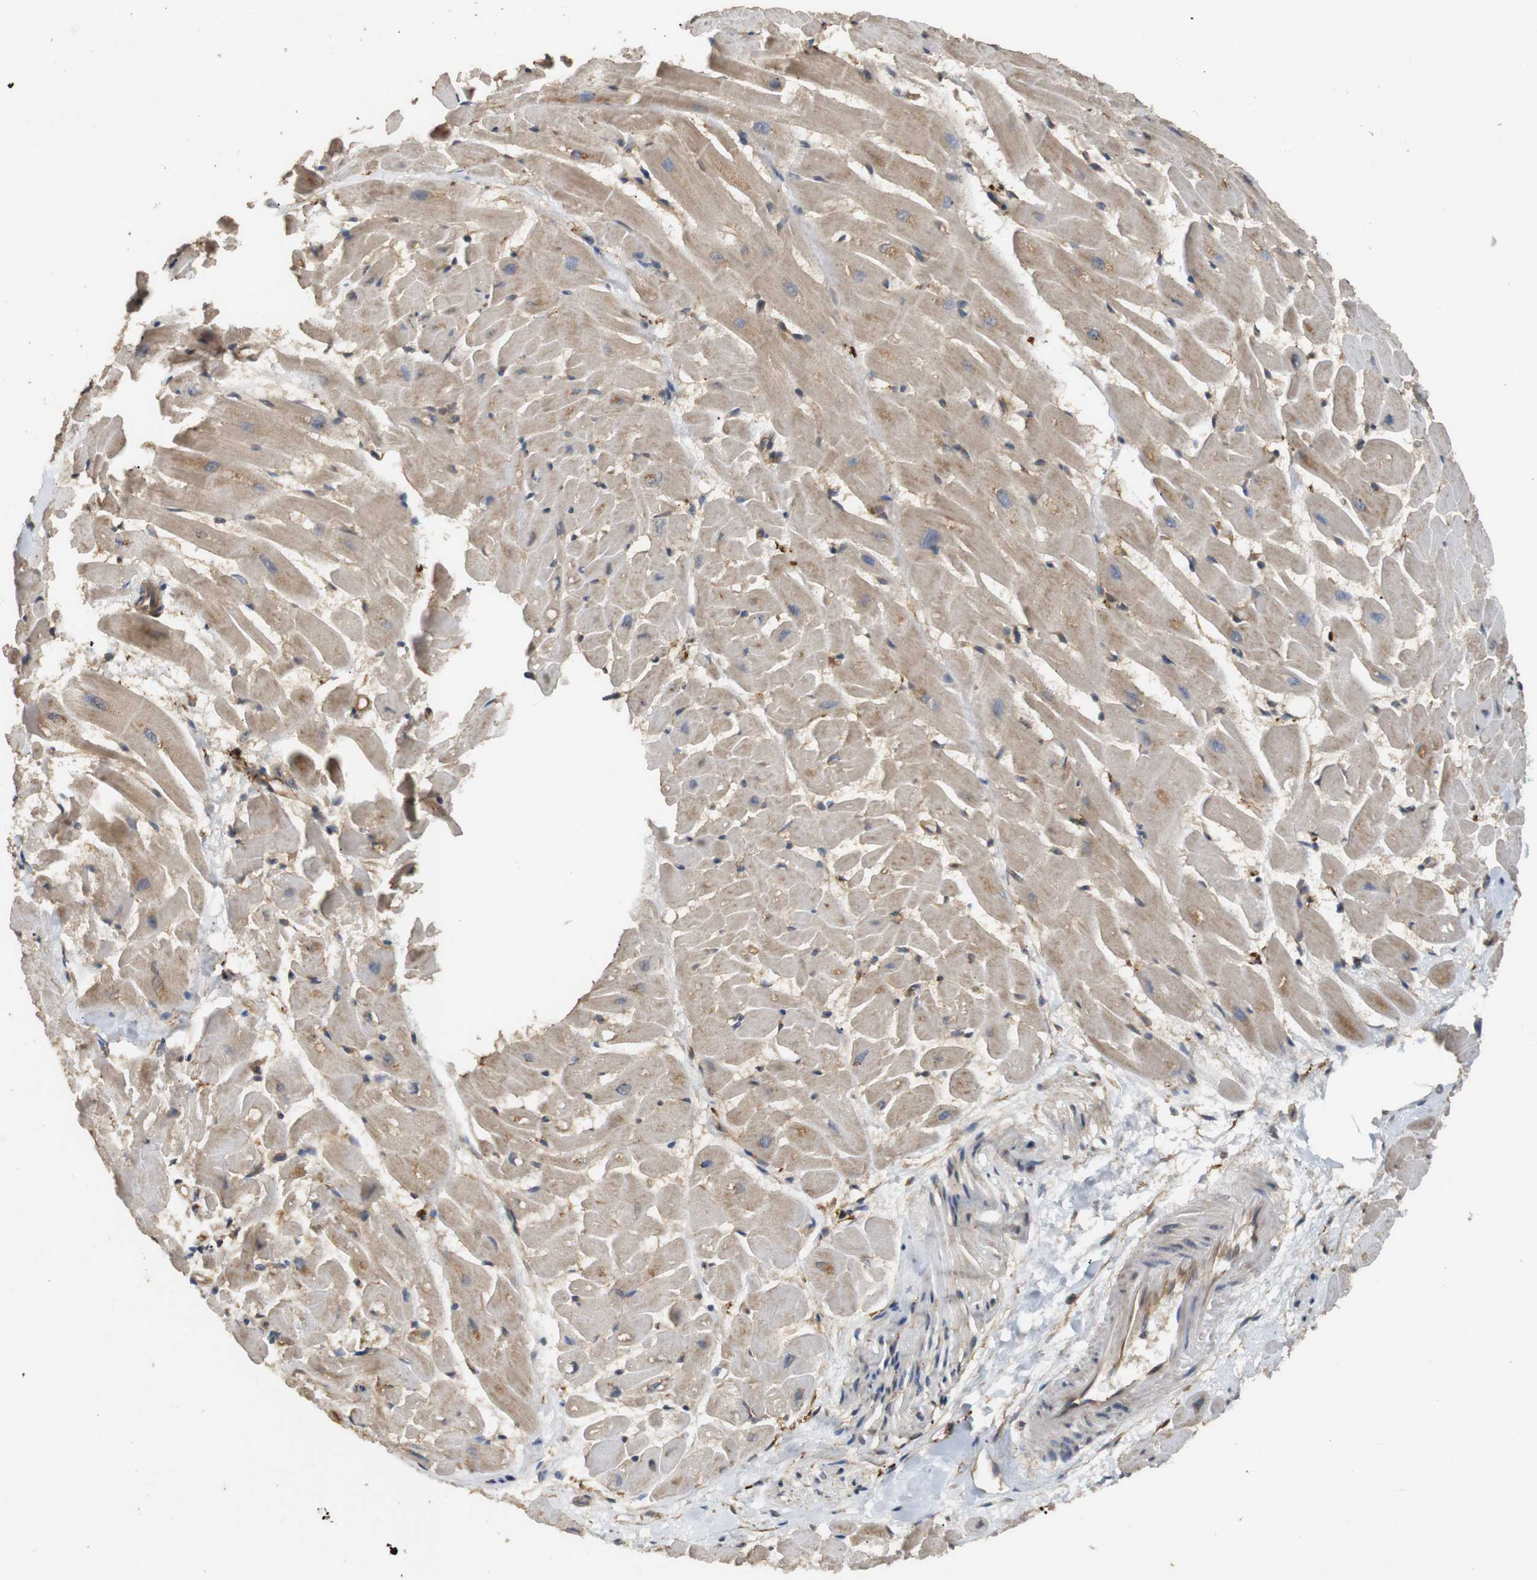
{"staining": {"intensity": "moderate", "quantity": "25%-75%", "location": "cytoplasmic/membranous"}, "tissue": "heart muscle", "cell_type": "Cardiomyocytes", "image_type": "normal", "snomed": [{"axis": "morphology", "description": "Normal tissue, NOS"}, {"axis": "topography", "description": "Heart"}], "caption": "Protein analysis of benign heart muscle shows moderate cytoplasmic/membranous staining in approximately 25%-75% of cardiomyocytes.", "gene": "KSR1", "patient": {"sex": "female", "age": 19}}